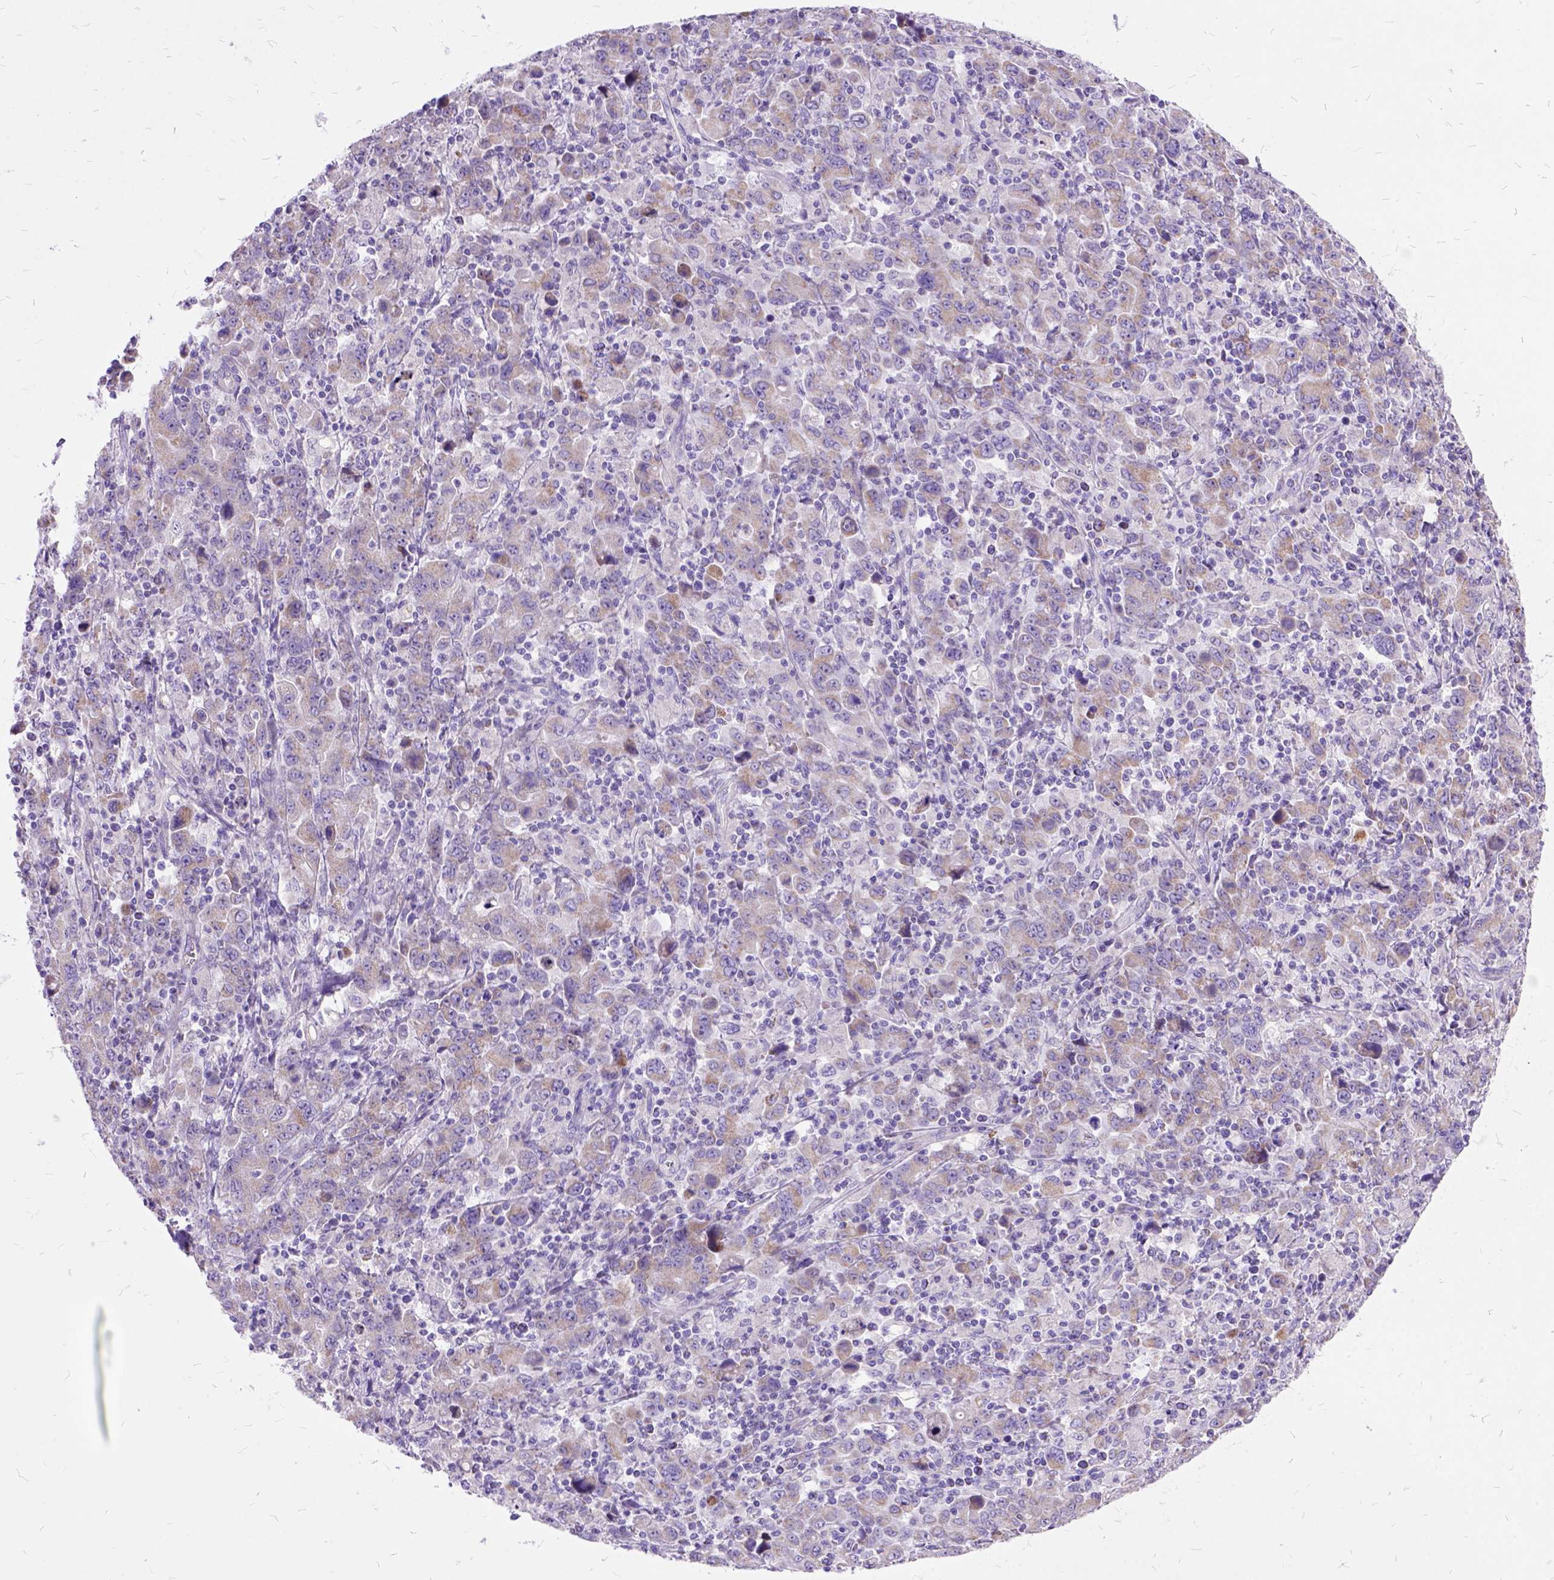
{"staining": {"intensity": "weak", "quantity": "25%-75%", "location": "cytoplasmic/membranous"}, "tissue": "stomach cancer", "cell_type": "Tumor cells", "image_type": "cancer", "snomed": [{"axis": "morphology", "description": "Adenocarcinoma, NOS"}, {"axis": "topography", "description": "Stomach, upper"}], "caption": "Stomach cancer (adenocarcinoma) was stained to show a protein in brown. There is low levels of weak cytoplasmic/membranous positivity in approximately 25%-75% of tumor cells. (IHC, brightfield microscopy, high magnification).", "gene": "CTAG2", "patient": {"sex": "male", "age": 69}}